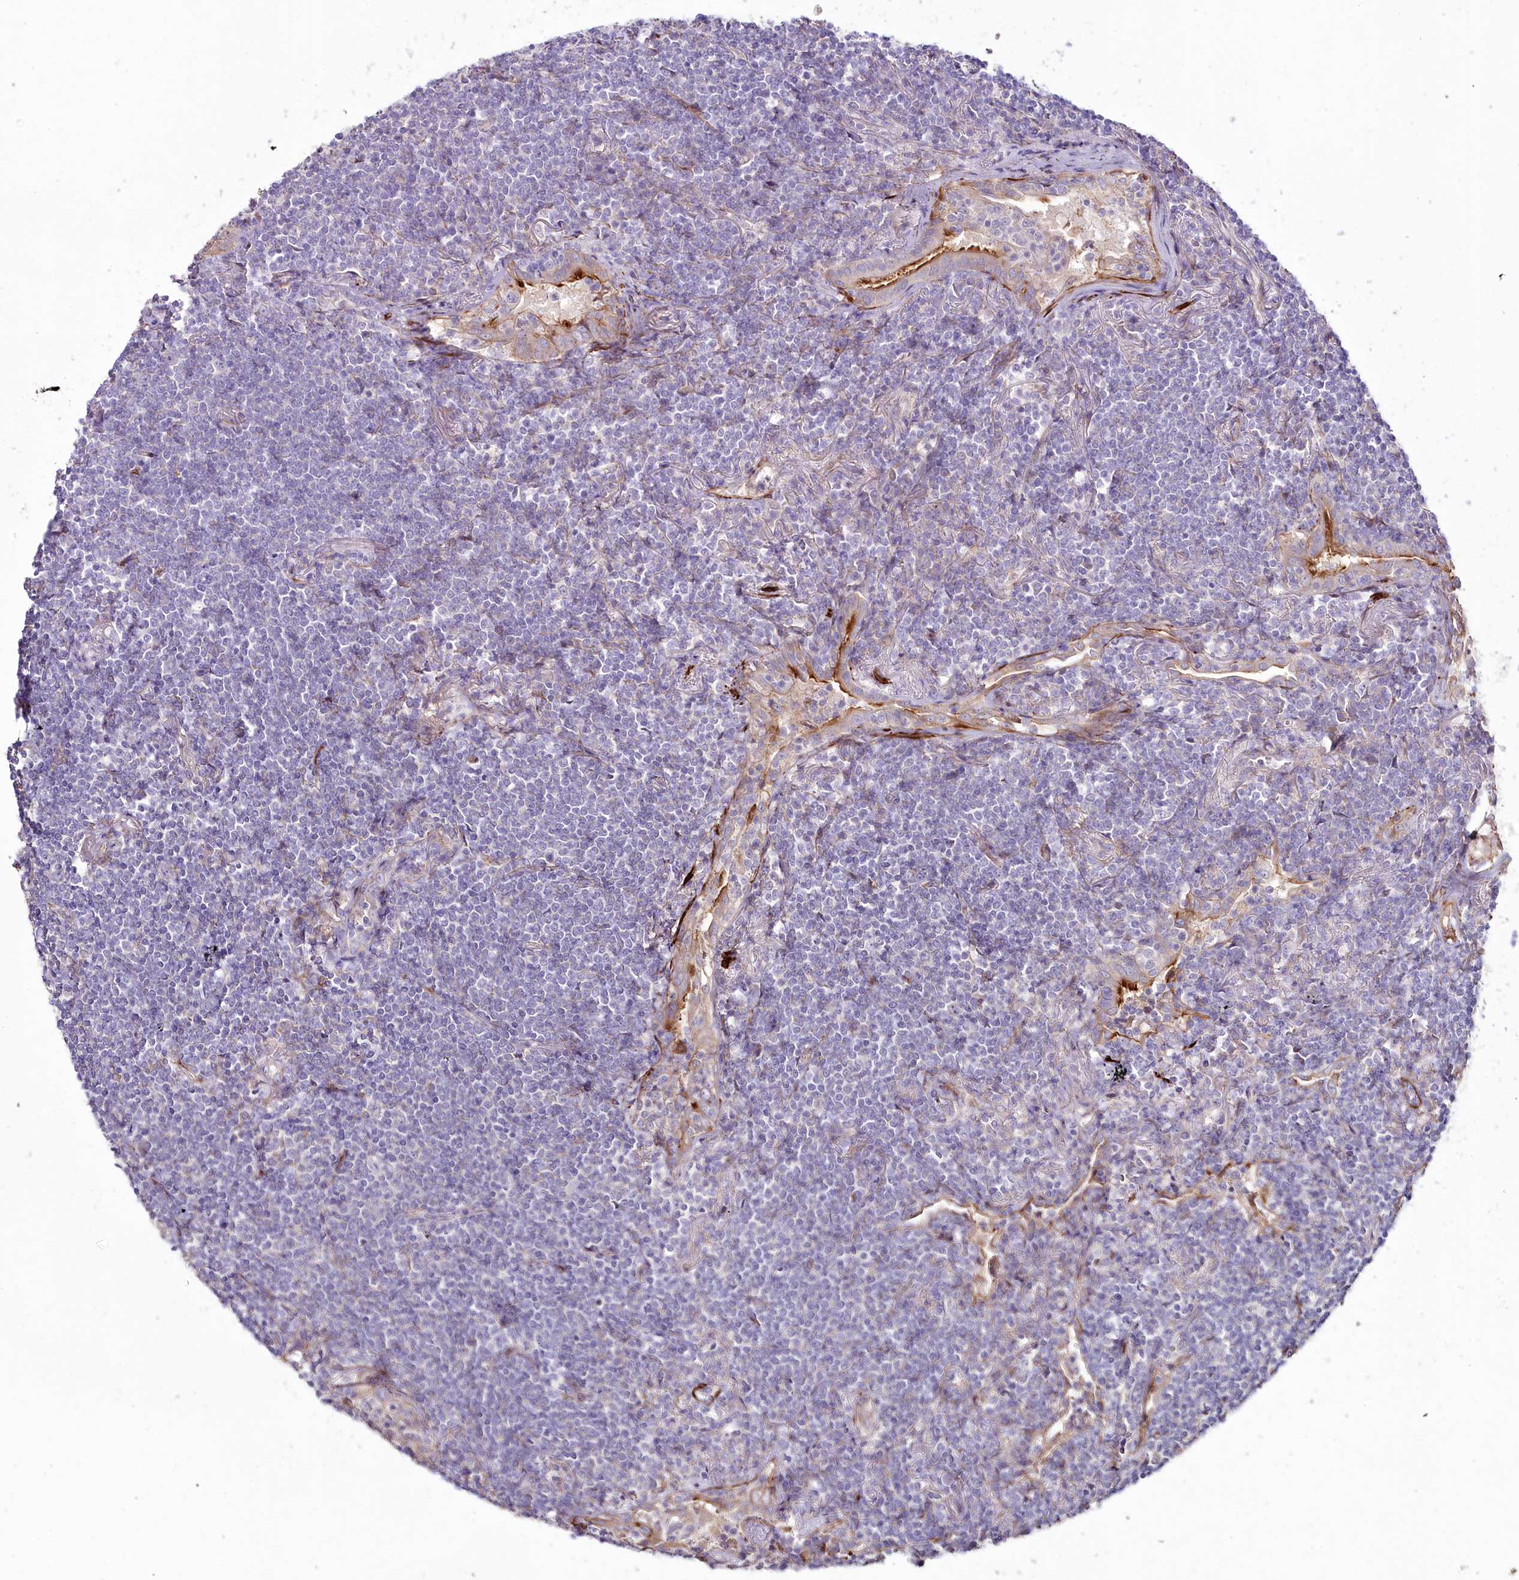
{"staining": {"intensity": "negative", "quantity": "none", "location": "none"}, "tissue": "lymphoma", "cell_type": "Tumor cells", "image_type": "cancer", "snomed": [{"axis": "morphology", "description": "Malignant lymphoma, non-Hodgkin's type, Low grade"}, {"axis": "topography", "description": "Lung"}], "caption": "The image reveals no significant positivity in tumor cells of lymphoma.", "gene": "SUMF1", "patient": {"sex": "female", "age": 71}}